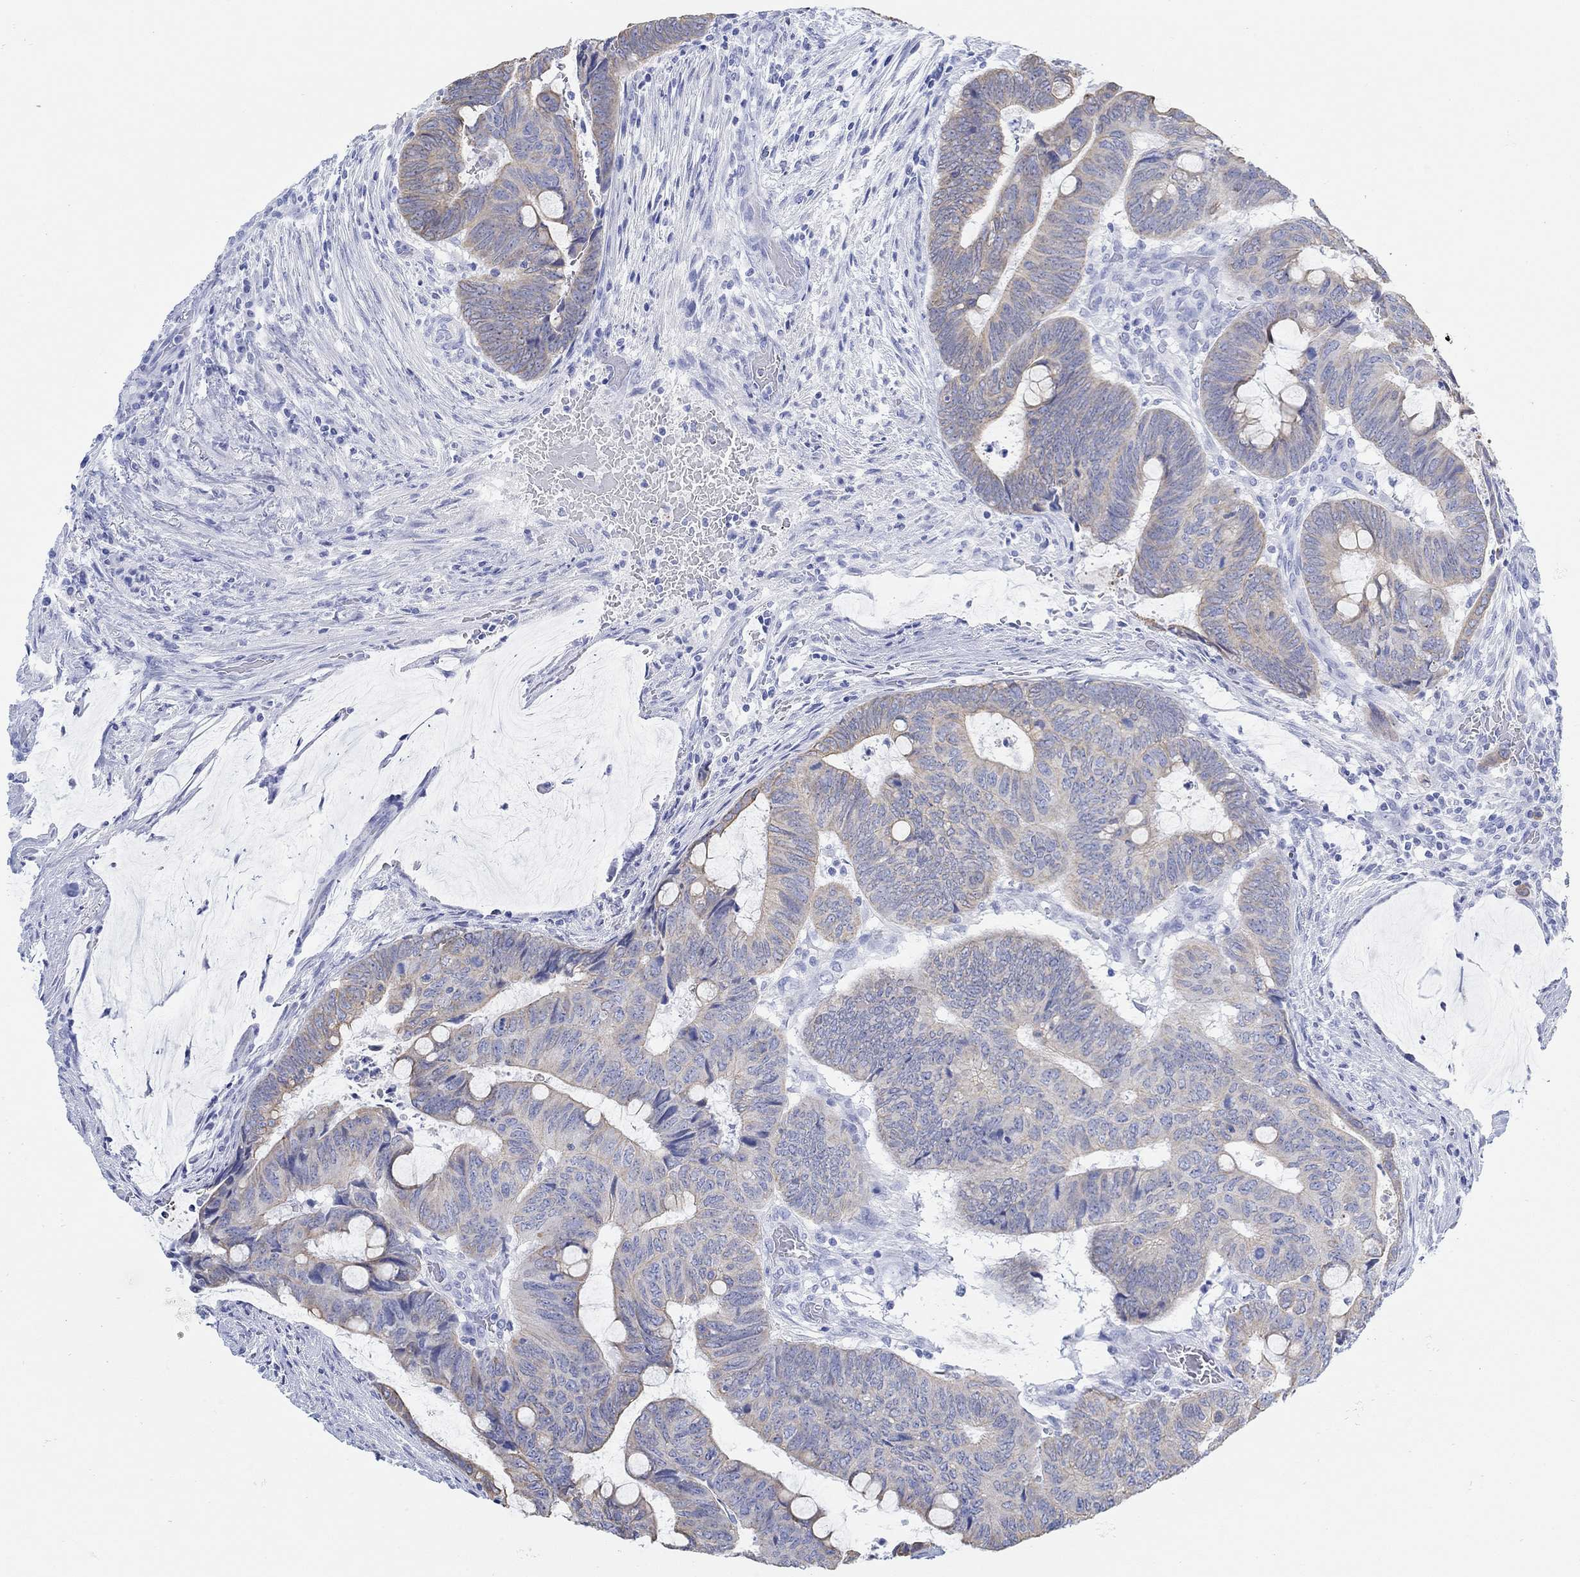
{"staining": {"intensity": "weak", "quantity": "25%-75%", "location": "cytoplasmic/membranous"}, "tissue": "colorectal cancer", "cell_type": "Tumor cells", "image_type": "cancer", "snomed": [{"axis": "morphology", "description": "Normal tissue, NOS"}, {"axis": "morphology", "description": "Adenocarcinoma, NOS"}, {"axis": "topography", "description": "Rectum"}], "caption": "Immunohistochemical staining of colorectal adenocarcinoma exhibits low levels of weak cytoplasmic/membranous protein staining in approximately 25%-75% of tumor cells. Using DAB (brown) and hematoxylin (blue) stains, captured at high magnification using brightfield microscopy.", "gene": "AK8", "patient": {"sex": "male", "age": 92}}